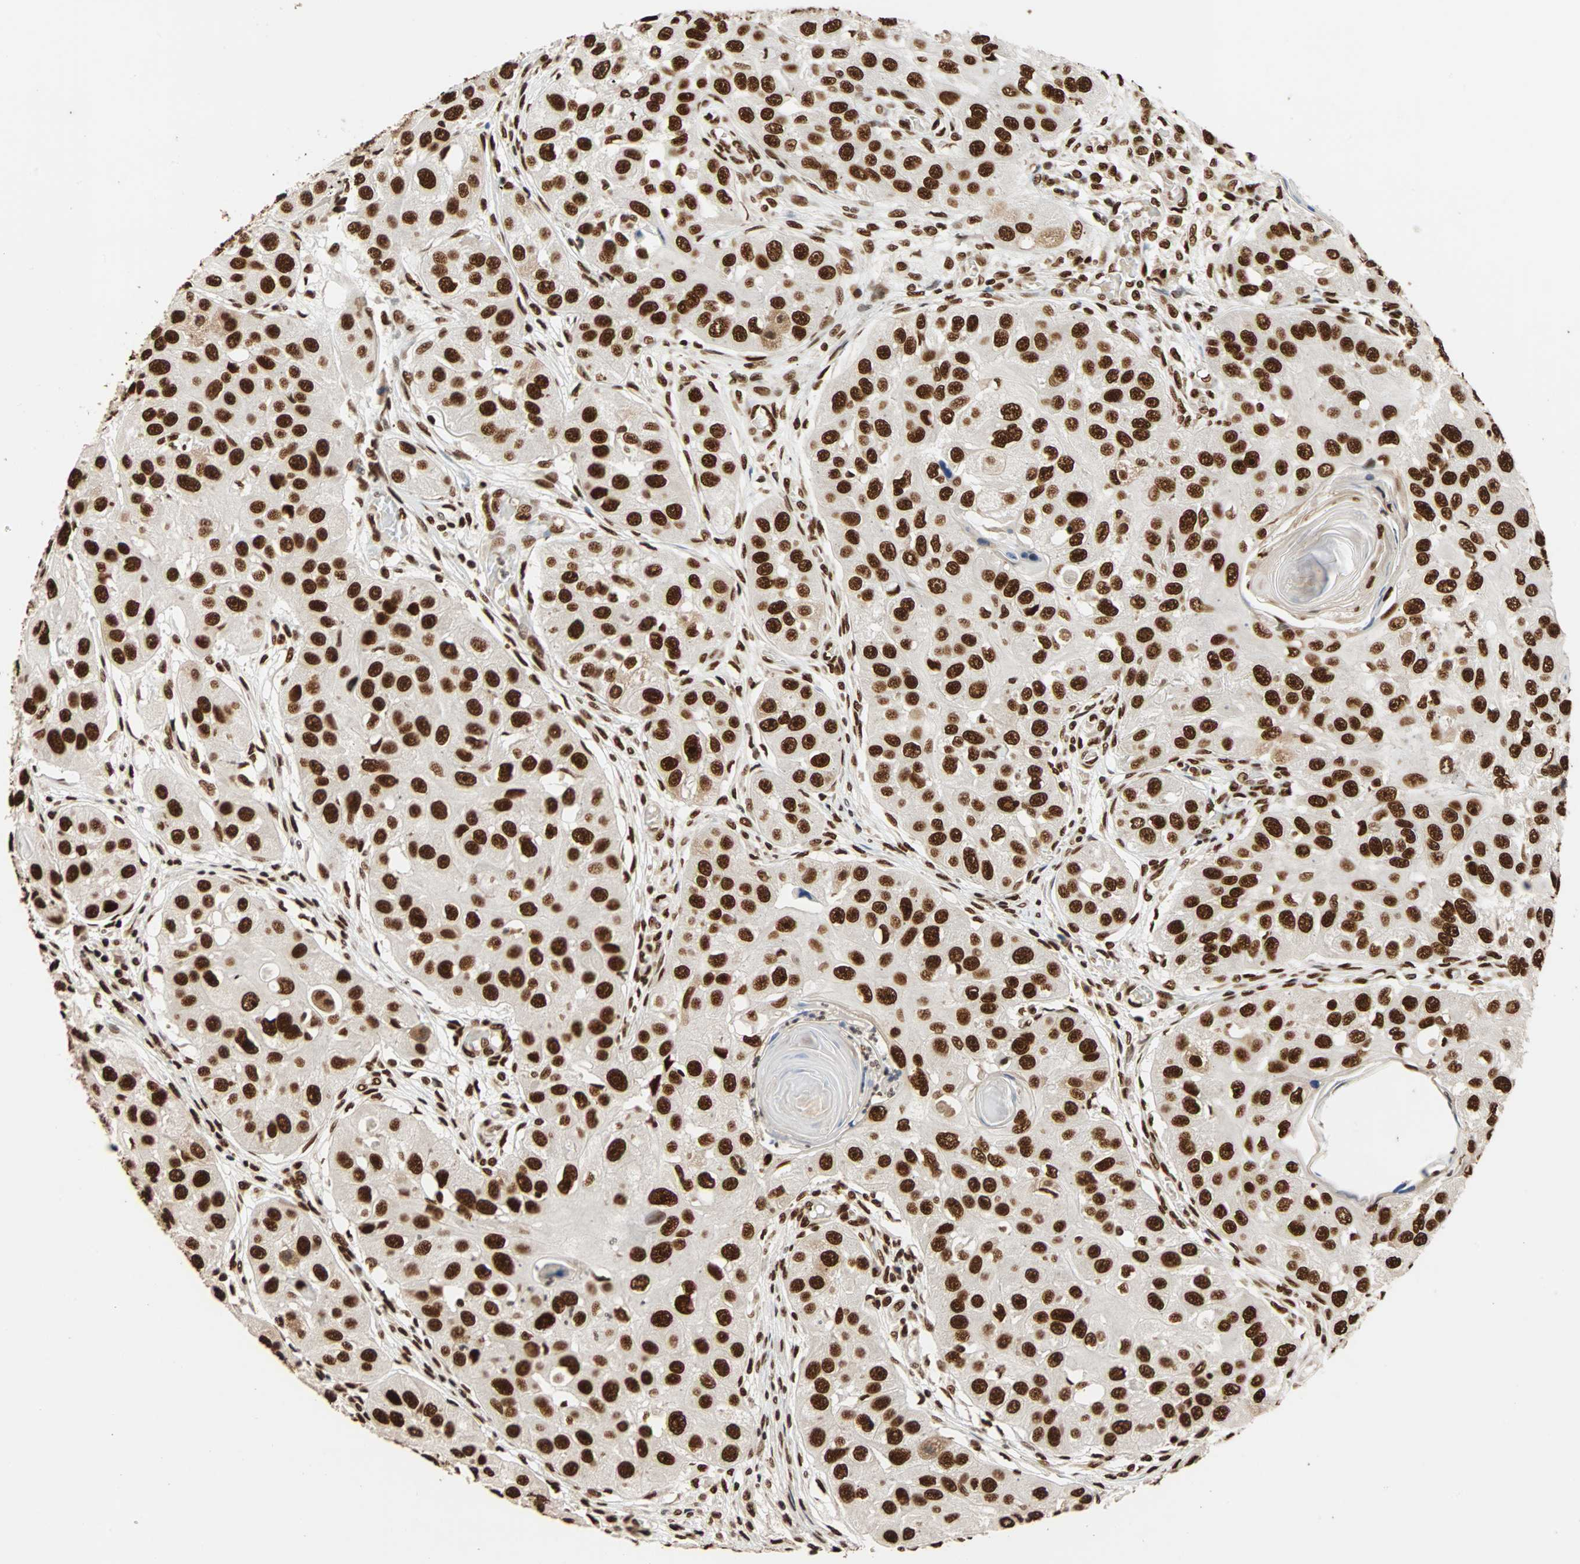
{"staining": {"intensity": "strong", "quantity": ">75%", "location": "nuclear"}, "tissue": "head and neck cancer", "cell_type": "Tumor cells", "image_type": "cancer", "snomed": [{"axis": "morphology", "description": "Normal tissue, NOS"}, {"axis": "morphology", "description": "Squamous cell carcinoma, NOS"}, {"axis": "topography", "description": "Skeletal muscle"}, {"axis": "topography", "description": "Head-Neck"}], "caption": "This is a photomicrograph of immunohistochemistry (IHC) staining of head and neck cancer (squamous cell carcinoma), which shows strong staining in the nuclear of tumor cells.", "gene": "ILF2", "patient": {"sex": "male", "age": 51}}